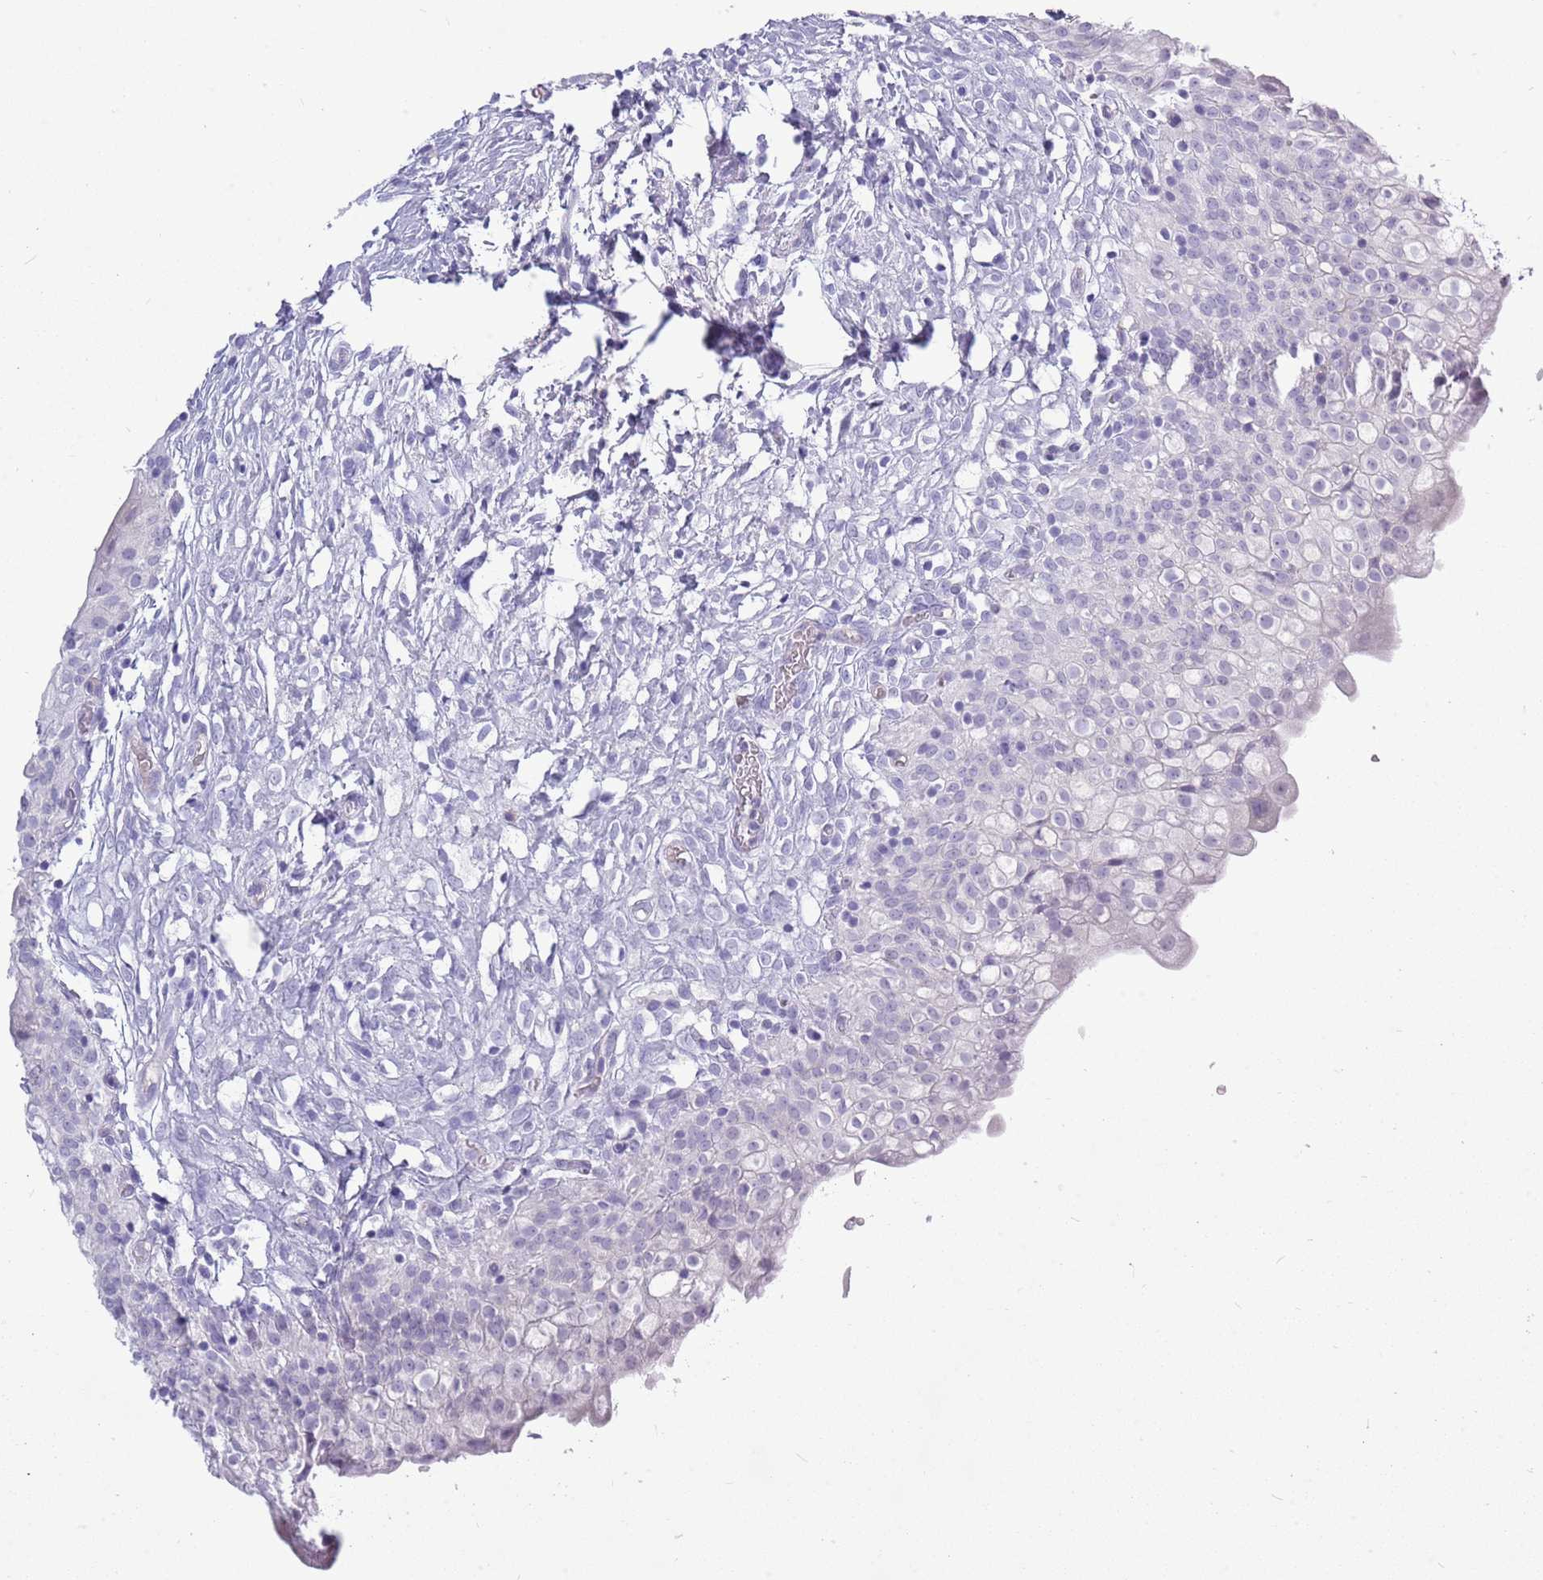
{"staining": {"intensity": "negative", "quantity": "none", "location": "none"}, "tissue": "urinary bladder", "cell_type": "Urothelial cells", "image_type": "normal", "snomed": [{"axis": "morphology", "description": "Normal tissue, NOS"}, {"axis": "topography", "description": "Urinary bladder"}], "caption": "Immunohistochemistry photomicrograph of unremarkable human urinary bladder stained for a protein (brown), which displays no expression in urothelial cells.", "gene": "ZNF425", "patient": {"sex": "male", "age": 55}}